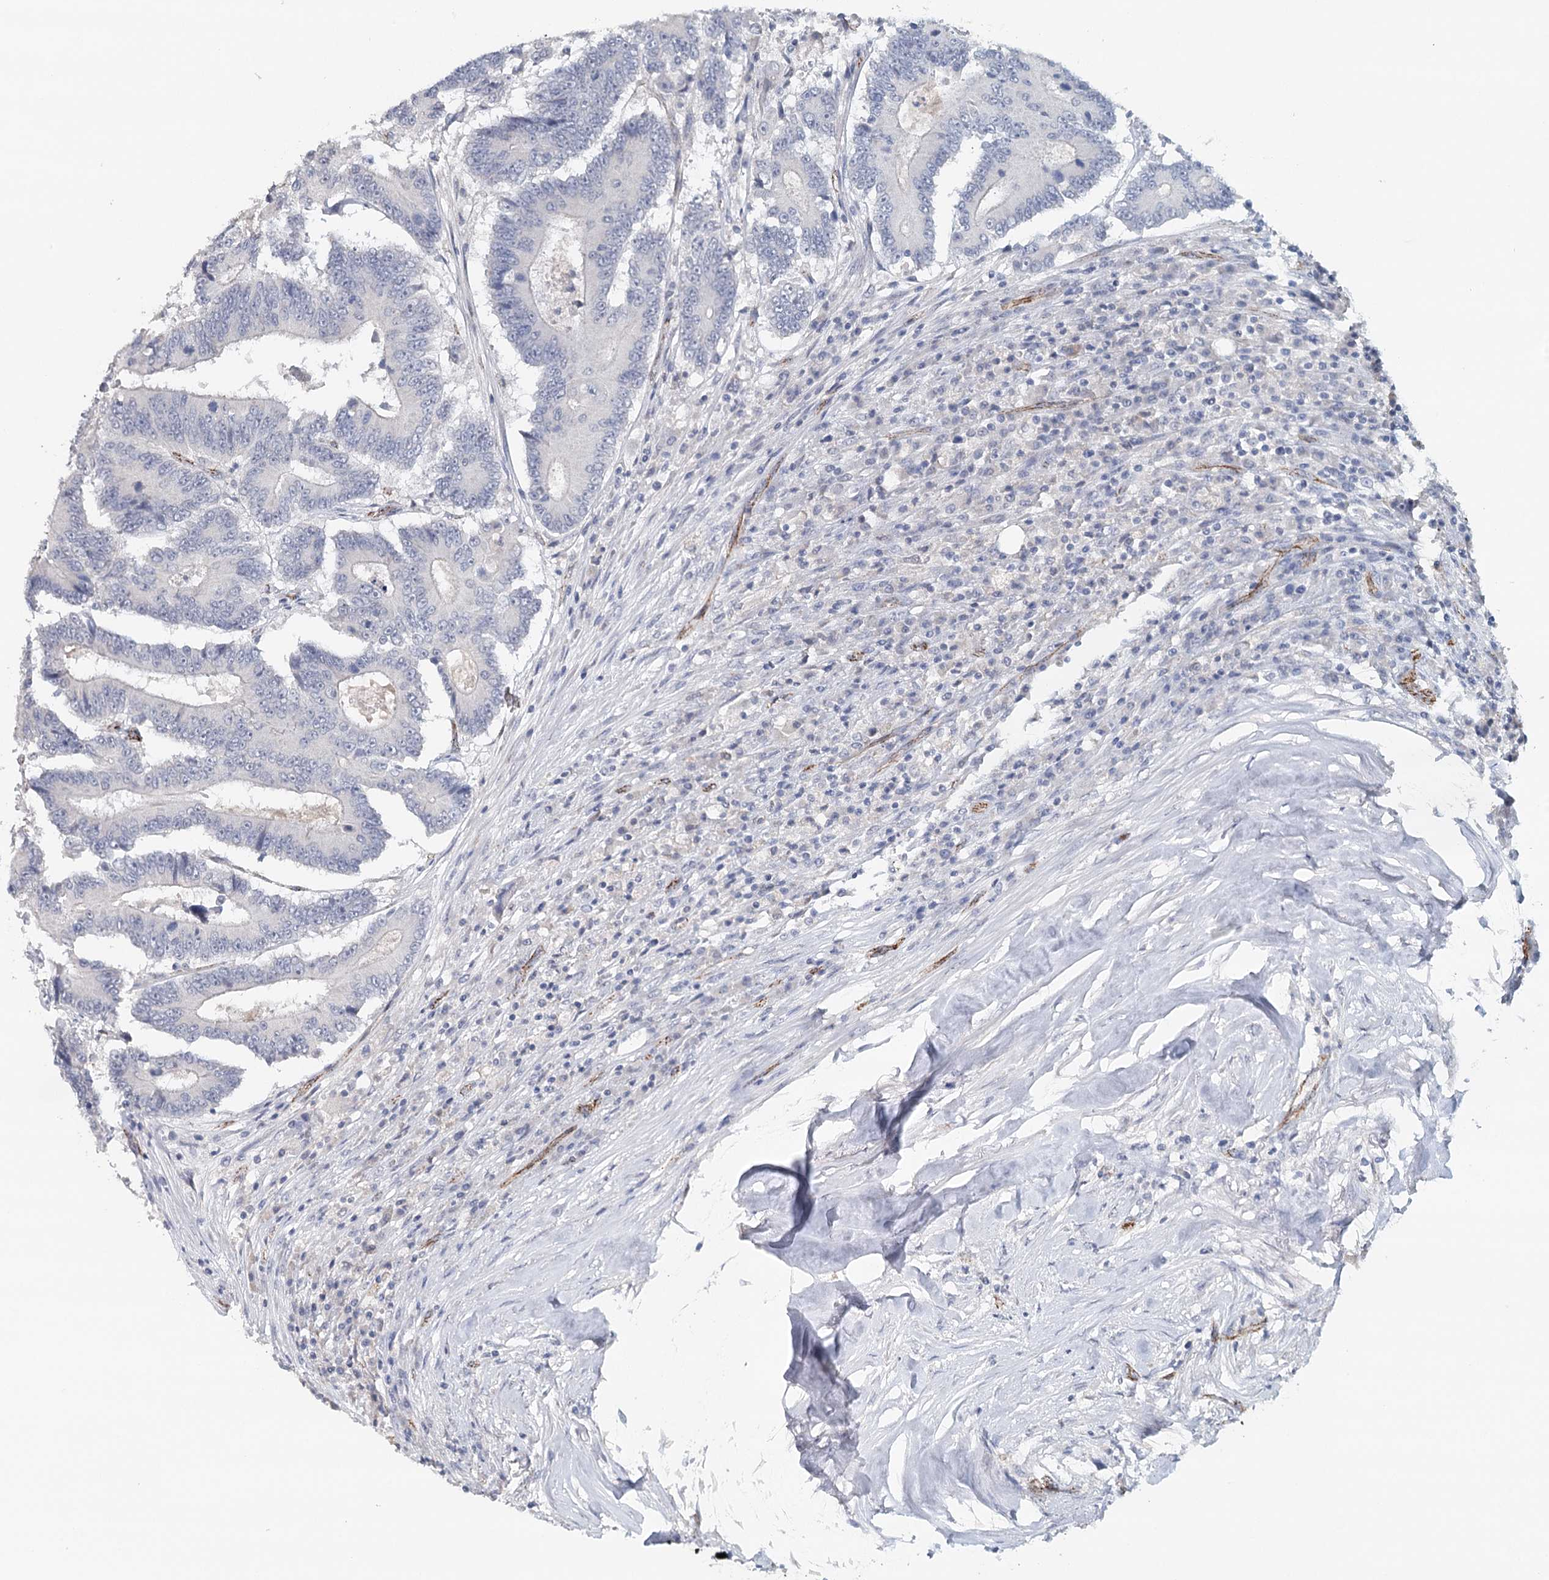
{"staining": {"intensity": "negative", "quantity": "none", "location": "none"}, "tissue": "colorectal cancer", "cell_type": "Tumor cells", "image_type": "cancer", "snomed": [{"axis": "morphology", "description": "Adenocarcinoma, NOS"}, {"axis": "topography", "description": "Colon"}], "caption": "This is an immunohistochemistry (IHC) histopathology image of human colorectal cancer (adenocarcinoma). There is no positivity in tumor cells.", "gene": "SYNPO", "patient": {"sex": "male", "age": 83}}